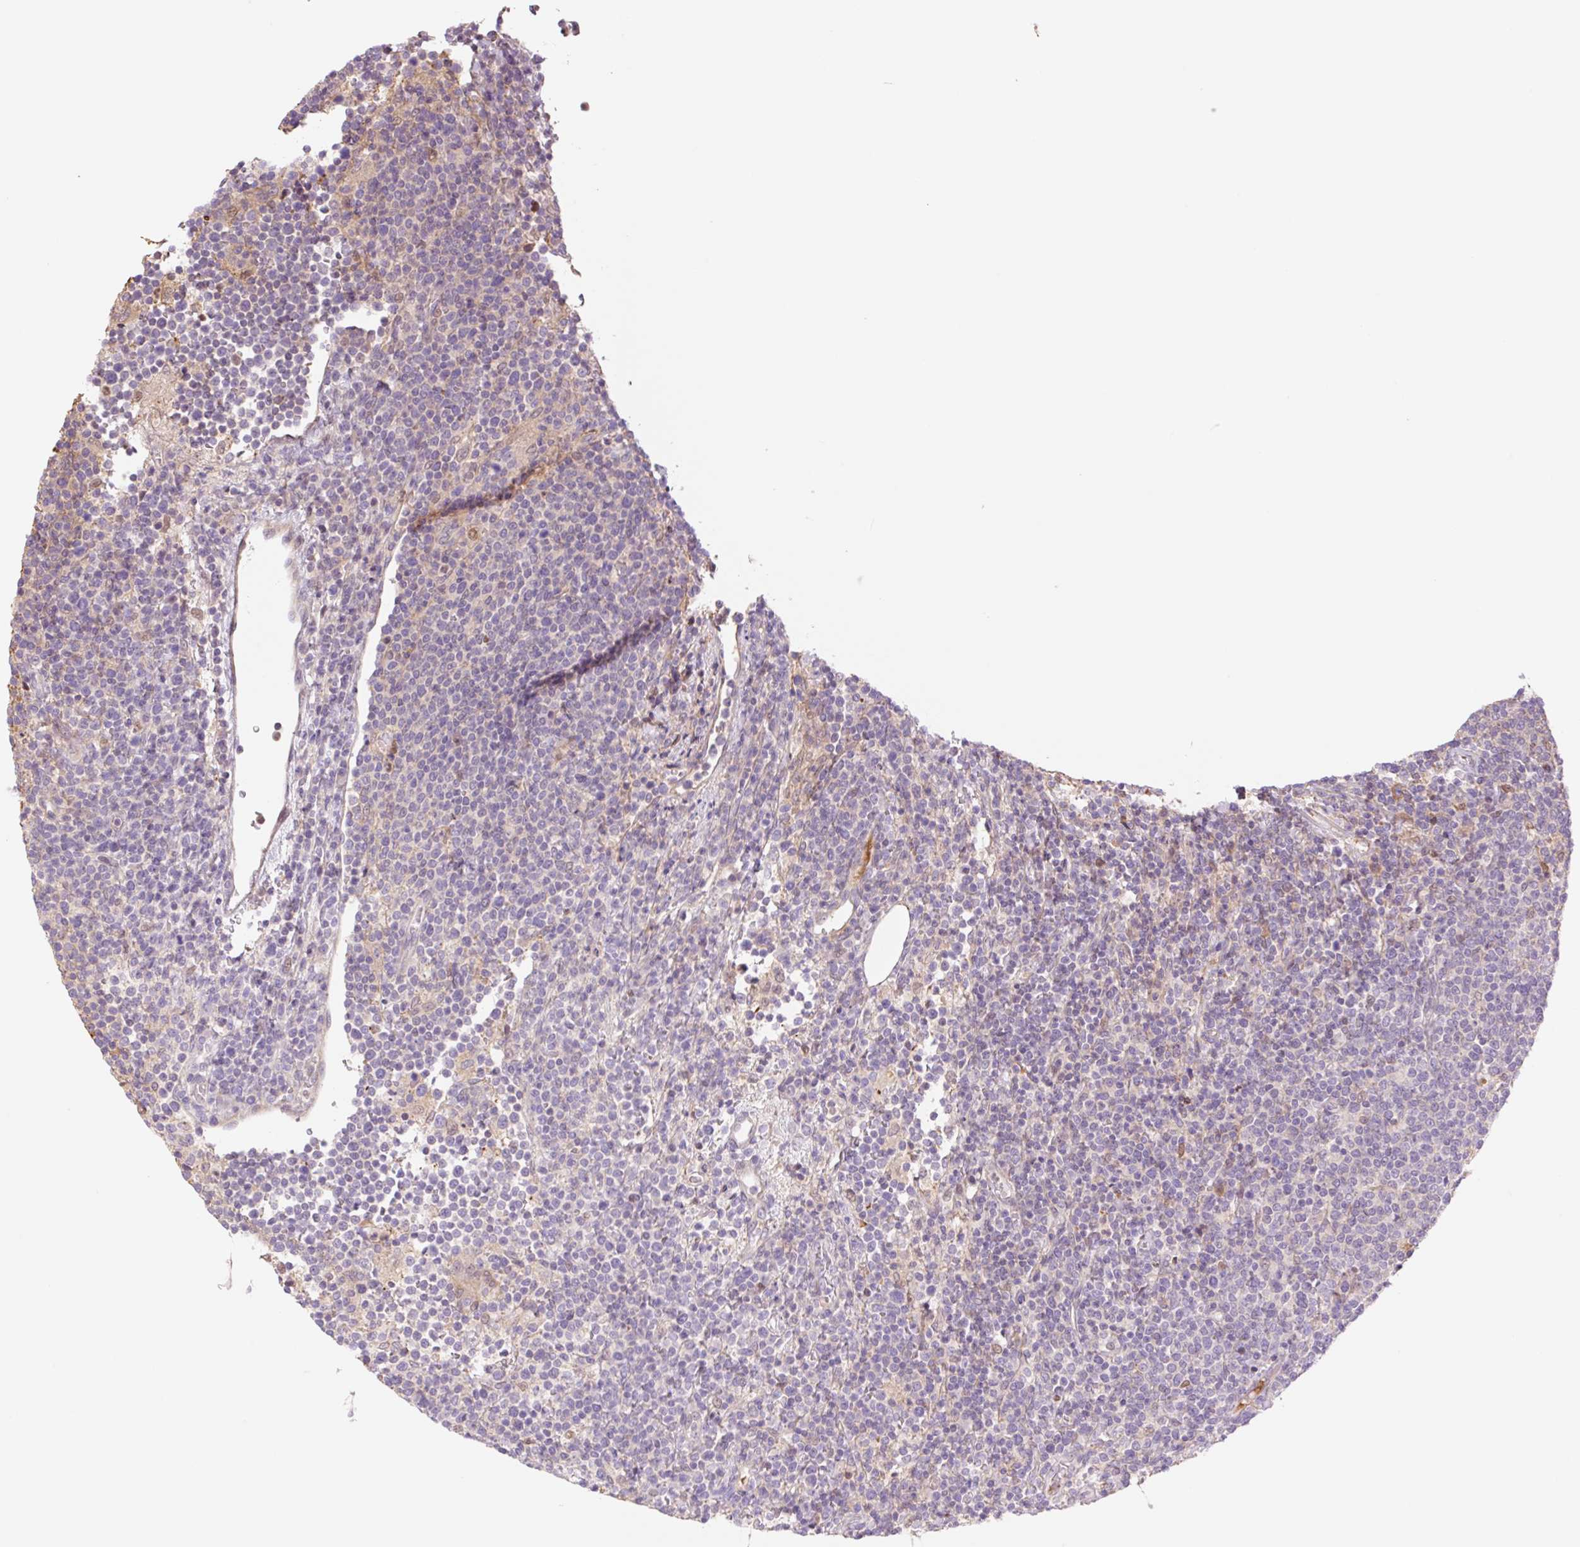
{"staining": {"intensity": "negative", "quantity": "none", "location": "none"}, "tissue": "lymphoma", "cell_type": "Tumor cells", "image_type": "cancer", "snomed": [{"axis": "morphology", "description": "Malignant lymphoma, non-Hodgkin's type, High grade"}, {"axis": "topography", "description": "Lymph node"}], "caption": "This is a photomicrograph of IHC staining of lymphoma, which shows no staining in tumor cells.", "gene": "HEBP1", "patient": {"sex": "male", "age": 61}}